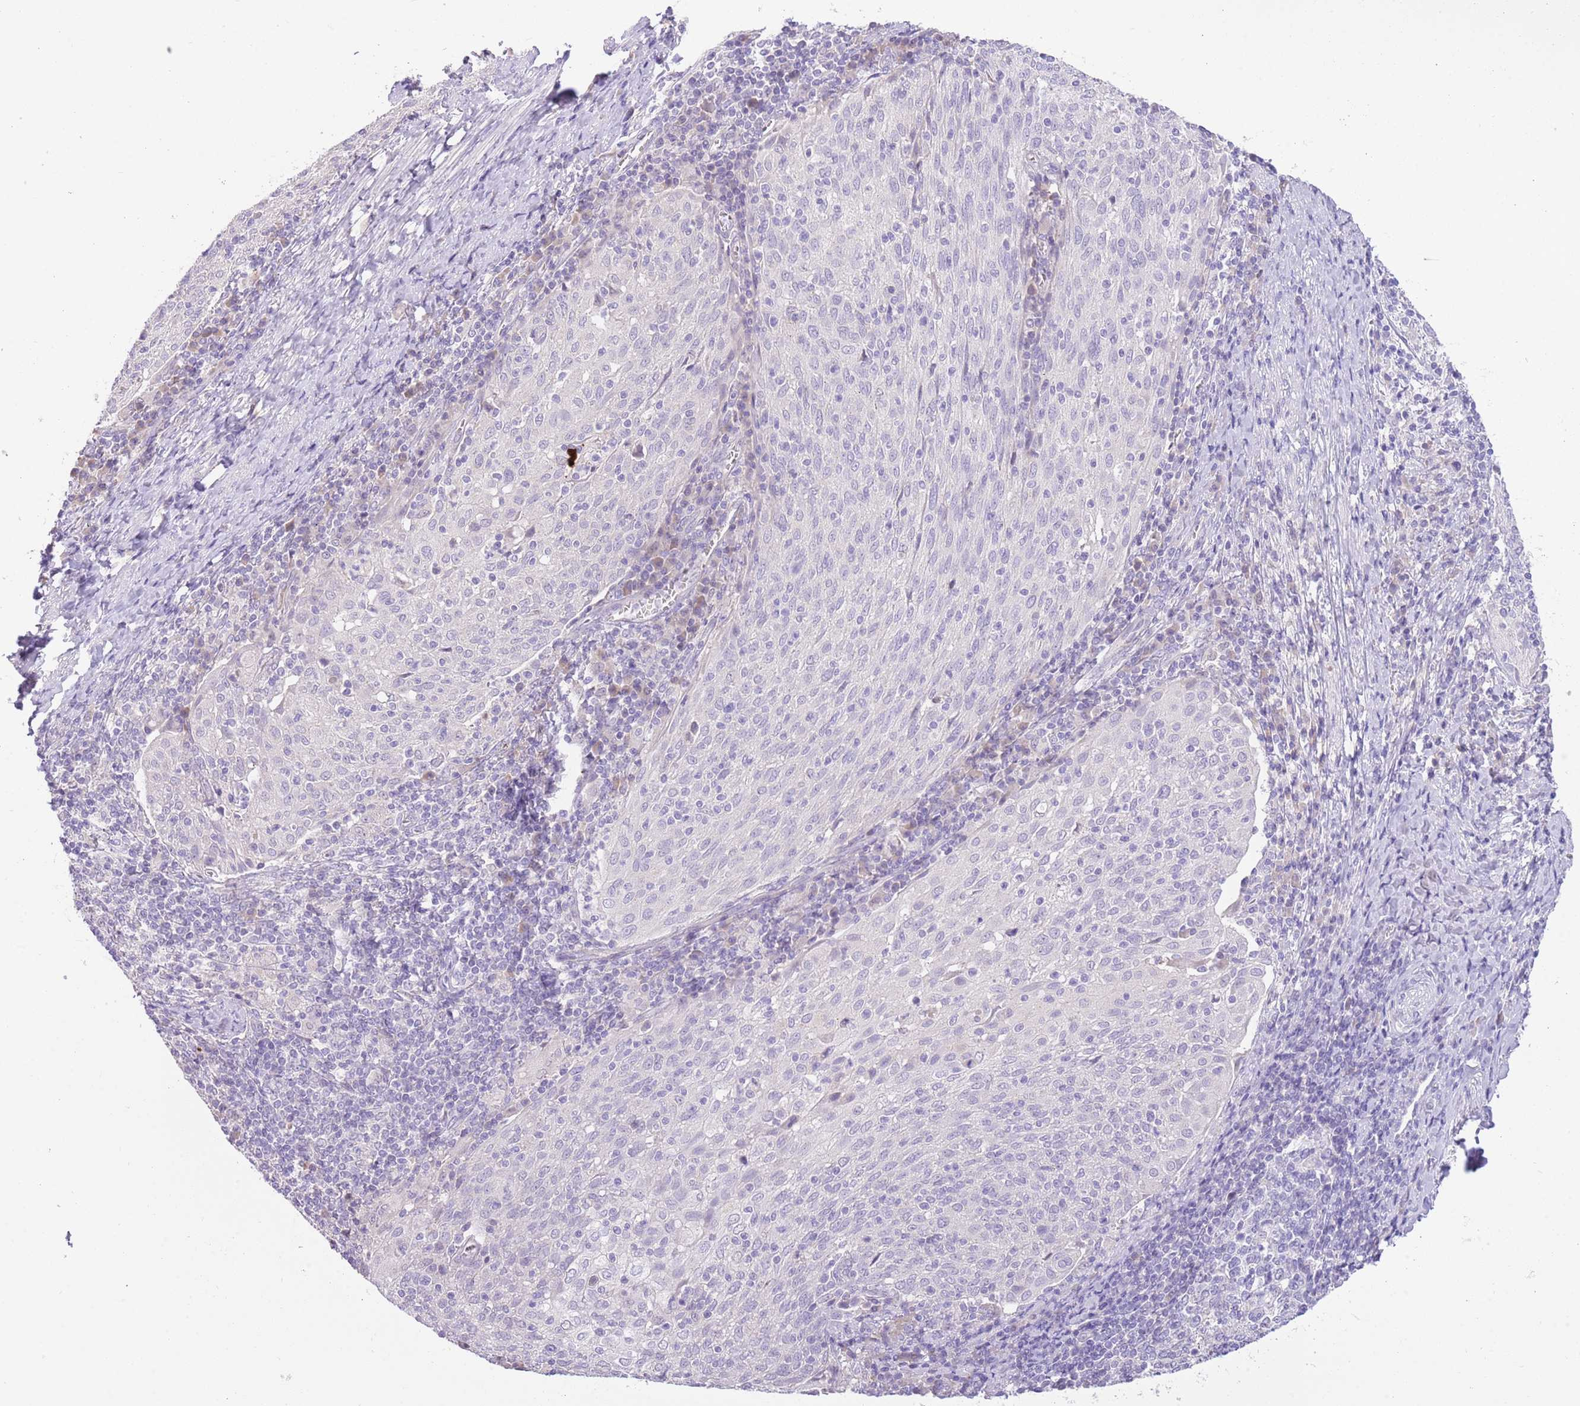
{"staining": {"intensity": "negative", "quantity": "none", "location": "none"}, "tissue": "cervical cancer", "cell_type": "Tumor cells", "image_type": "cancer", "snomed": [{"axis": "morphology", "description": "Squamous cell carcinoma, NOS"}, {"axis": "topography", "description": "Cervix"}], "caption": "The IHC photomicrograph has no significant positivity in tumor cells of cervical cancer tissue.", "gene": "SFTPA1", "patient": {"sex": "female", "age": 52}}